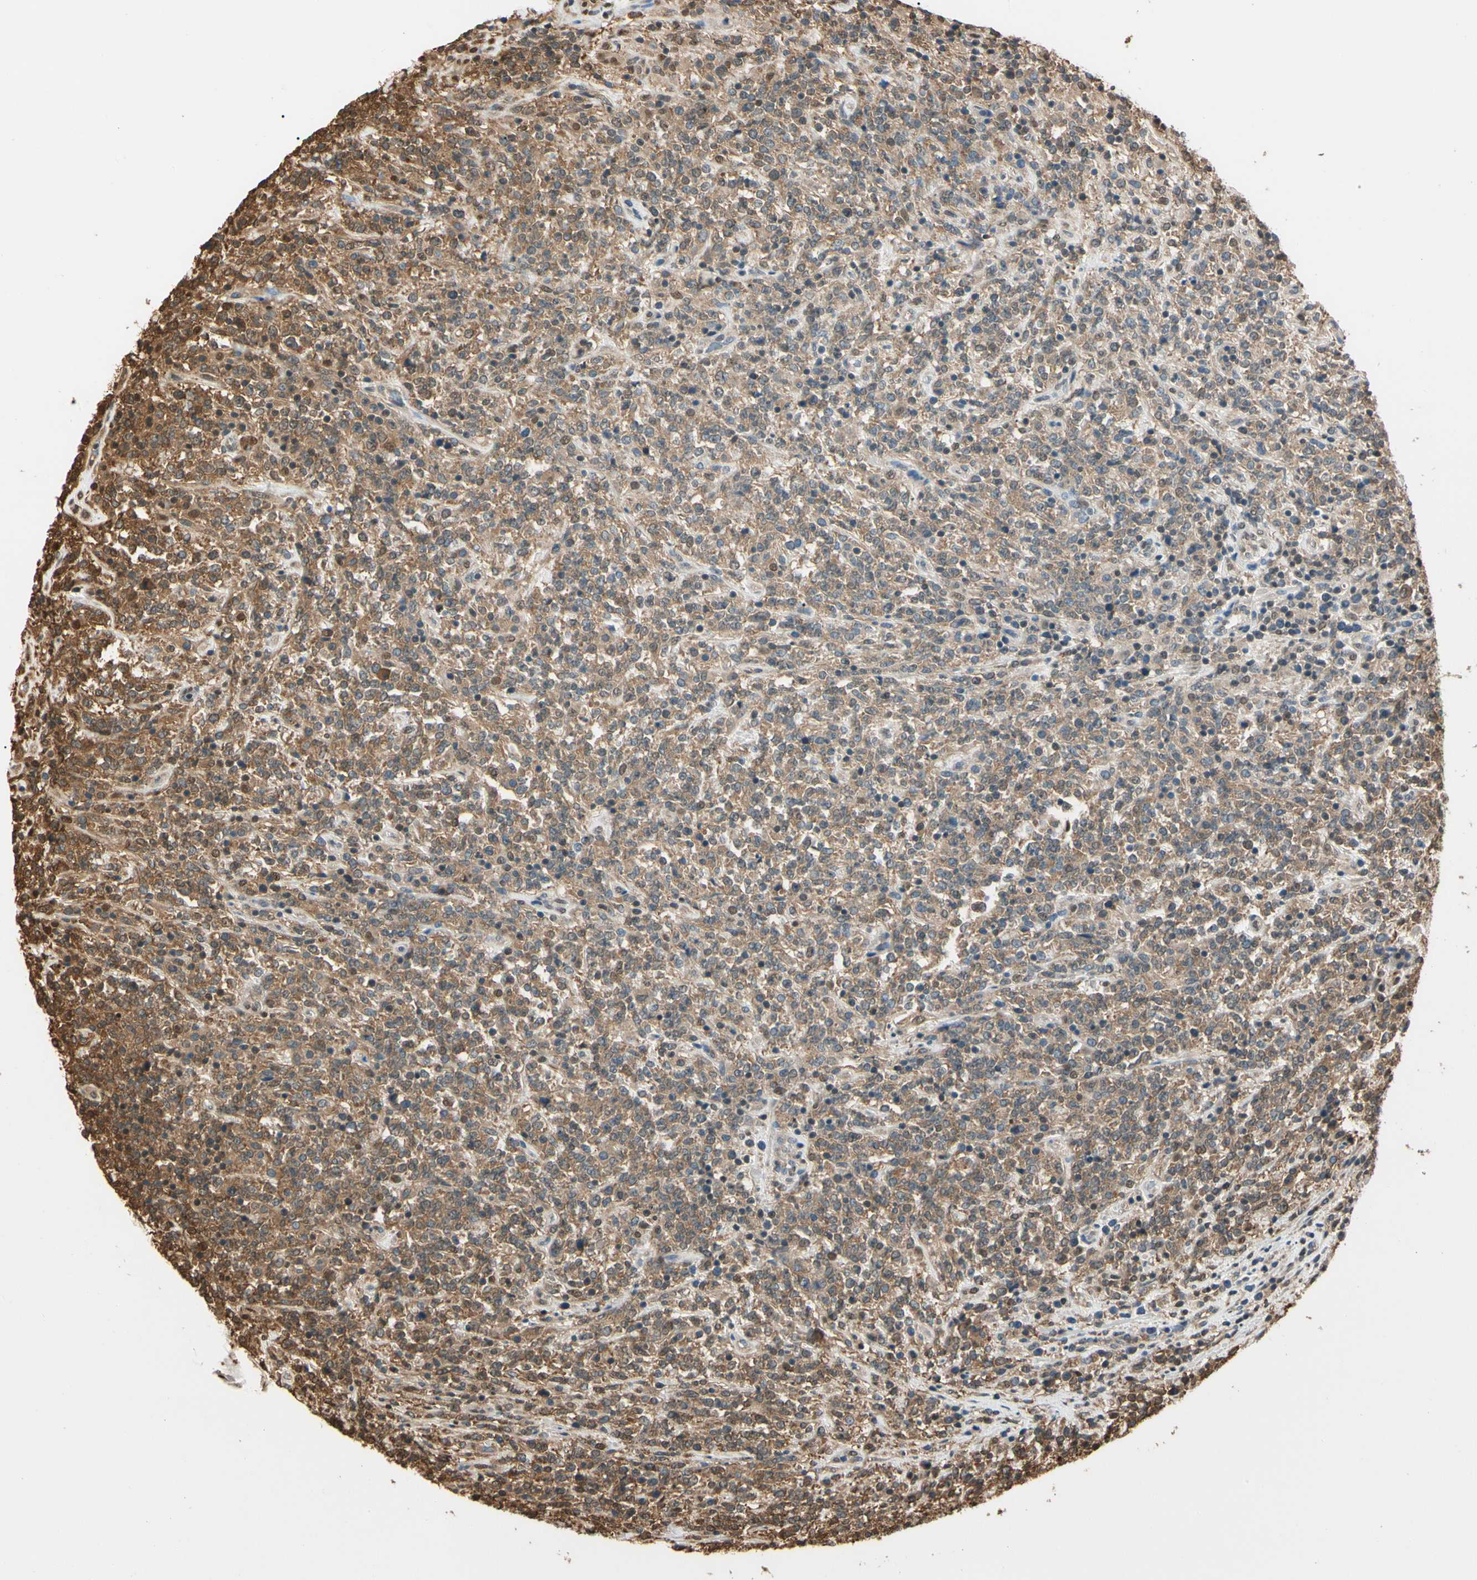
{"staining": {"intensity": "moderate", "quantity": ">75%", "location": "cytoplasmic/membranous"}, "tissue": "lymphoma", "cell_type": "Tumor cells", "image_type": "cancer", "snomed": [{"axis": "morphology", "description": "Malignant lymphoma, non-Hodgkin's type, High grade"}, {"axis": "topography", "description": "Soft tissue"}], "caption": "Malignant lymphoma, non-Hodgkin's type (high-grade) was stained to show a protein in brown. There is medium levels of moderate cytoplasmic/membranous expression in about >75% of tumor cells. The staining was performed using DAB to visualize the protein expression in brown, while the nuclei were stained in blue with hematoxylin (Magnification: 20x).", "gene": "PNCK", "patient": {"sex": "male", "age": 18}}